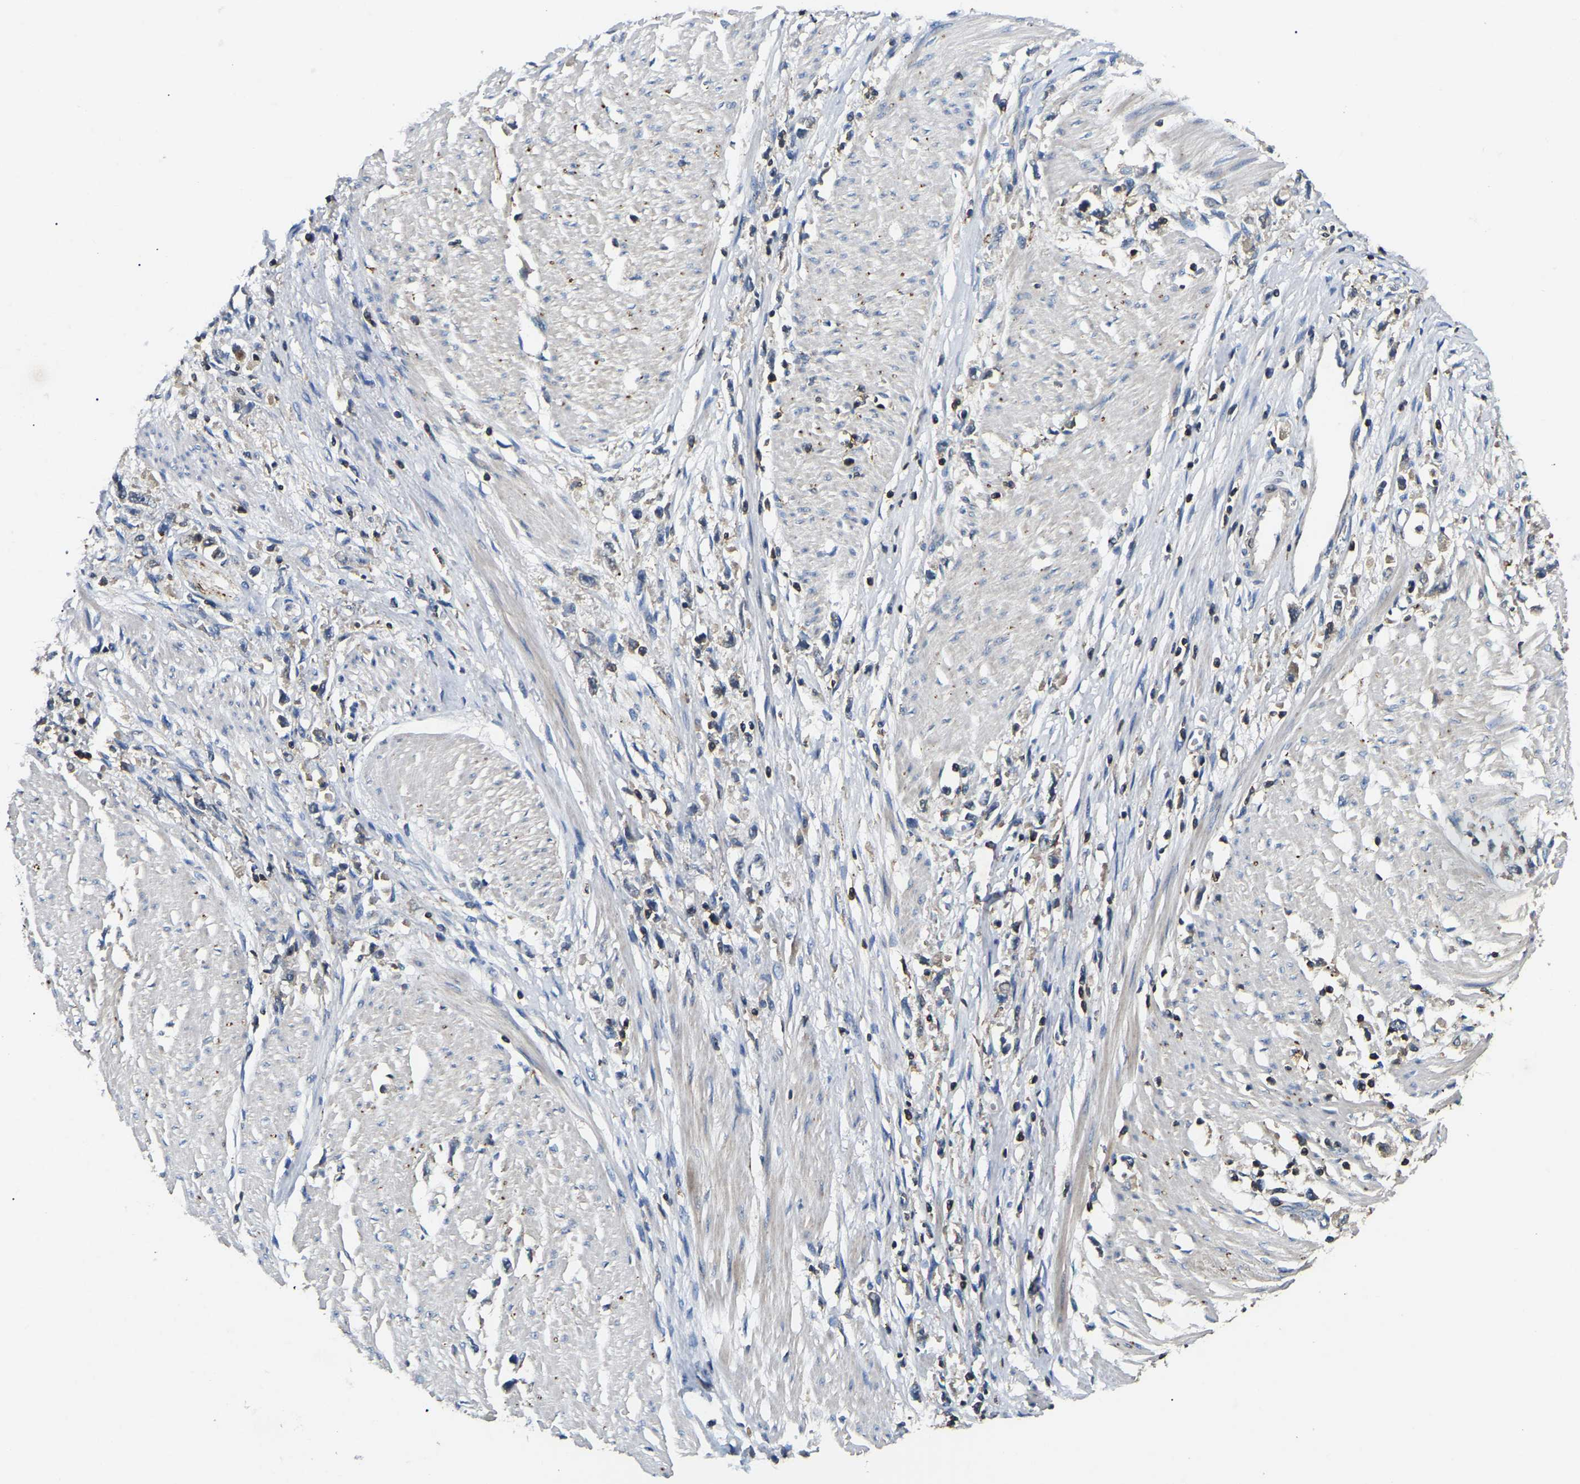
{"staining": {"intensity": "negative", "quantity": "none", "location": "none"}, "tissue": "stomach cancer", "cell_type": "Tumor cells", "image_type": "cancer", "snomed": [{"axis": "morphology", "description": "Adenocarcinoma, NOS"}, {"axis": "topography", "description": "Stomach"}], "caption": "DAB (3,3'-diaminobenzidine) immunohistochemical staining of adenocarcinoma (stomach) demonstrates no significant expression in tumor cells.", "gene": "SMPD2", "patient": {"sex": "female", "age": 59}}